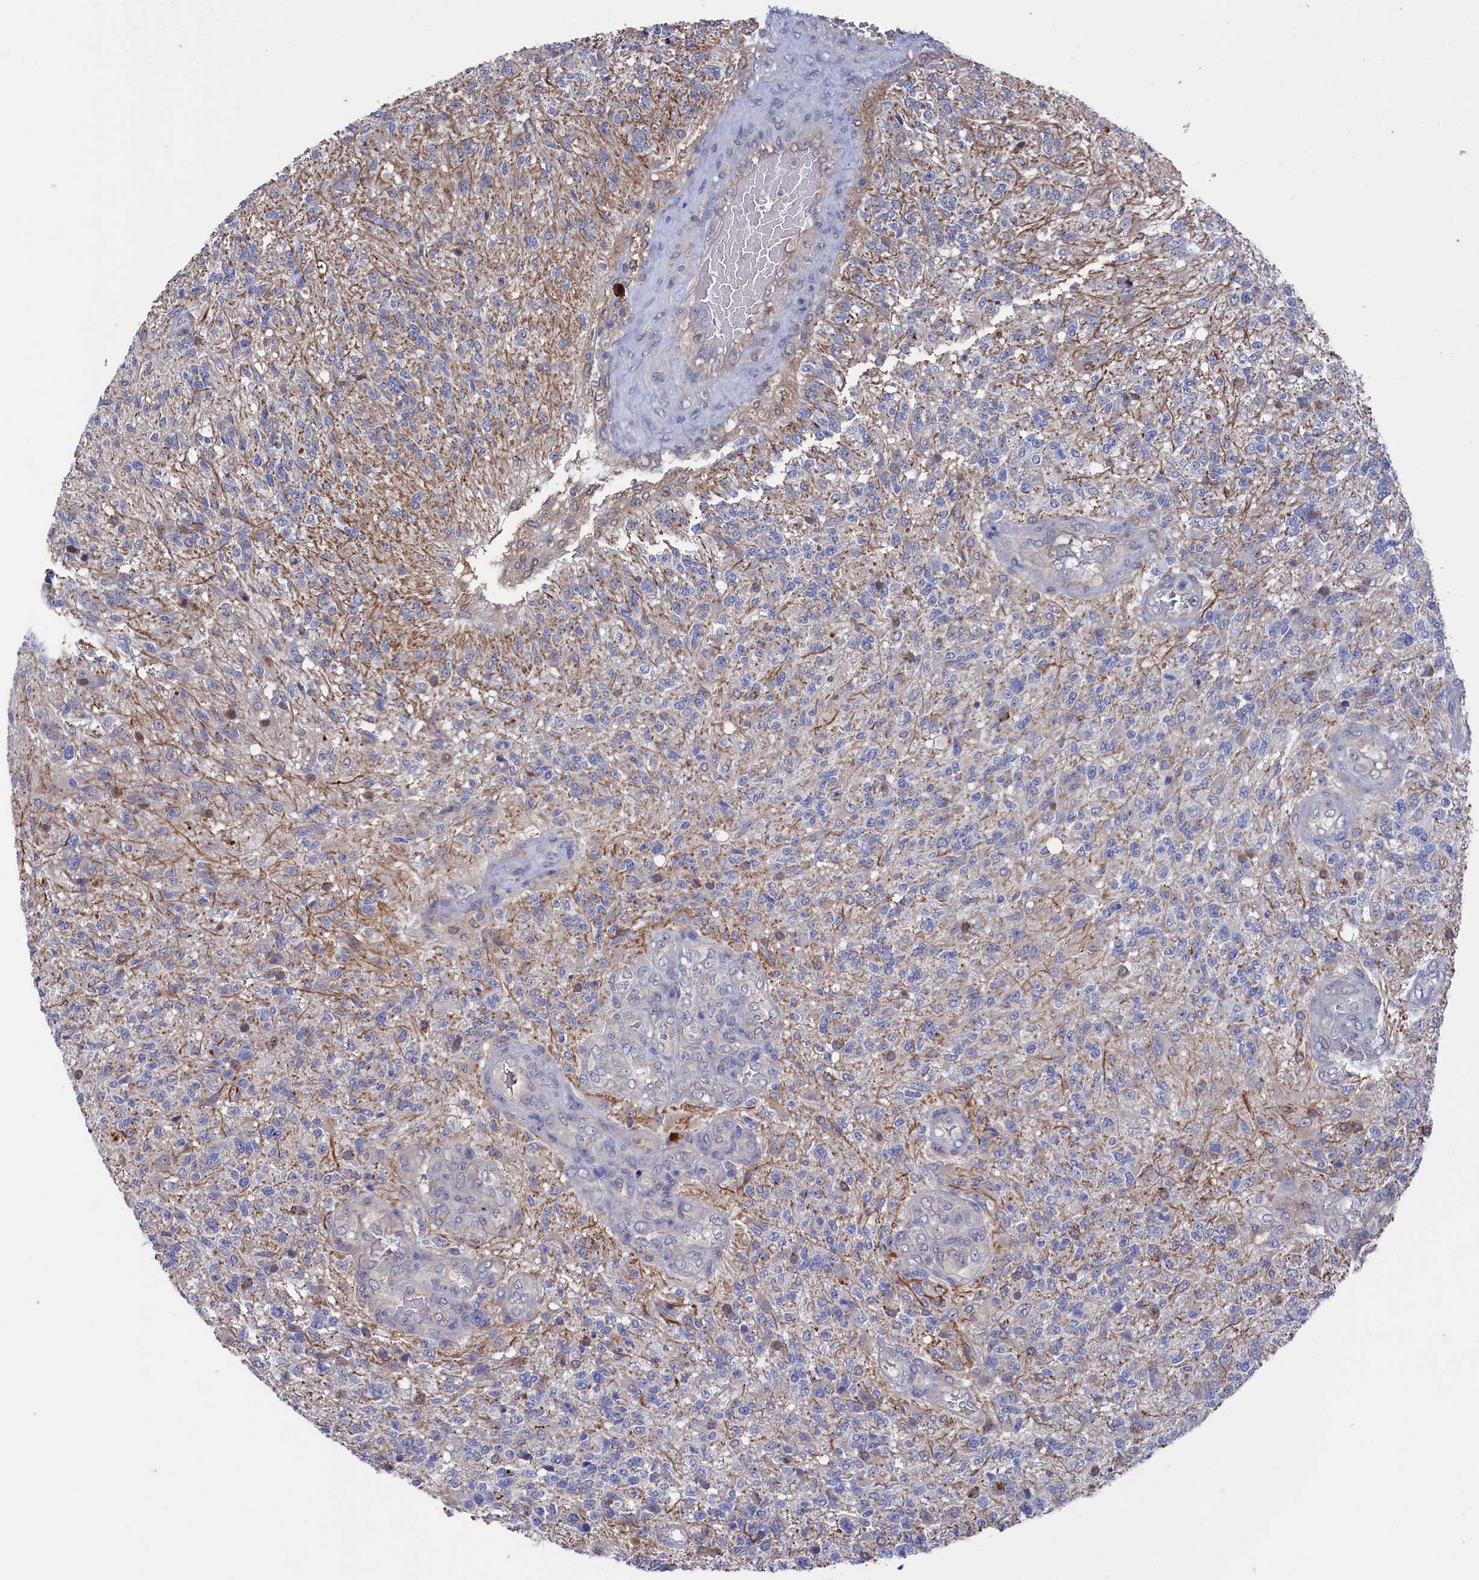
{"staining": {"intensity": "negative", "quantity": "none", "location": "none"}, "tissue": "glioma", "cell_type": "Tumor cells", "image_type": "cancer", "snomed": [{"axis": "morphology", "description": "Glioma, malignant, High grade"}, {"axis": "topography", "description": "Brain"}], "caption": "The image demonstrates no staining of tumor cells in high-grade glioma (malignant). The staining was performed using DAB to visualize the protein expression in brown, while the nuclei were stained in blue with hematoxylin (Magnification: 20x).", "gene": "RNH1", "patient": {"sex": "male", "age": 56}}